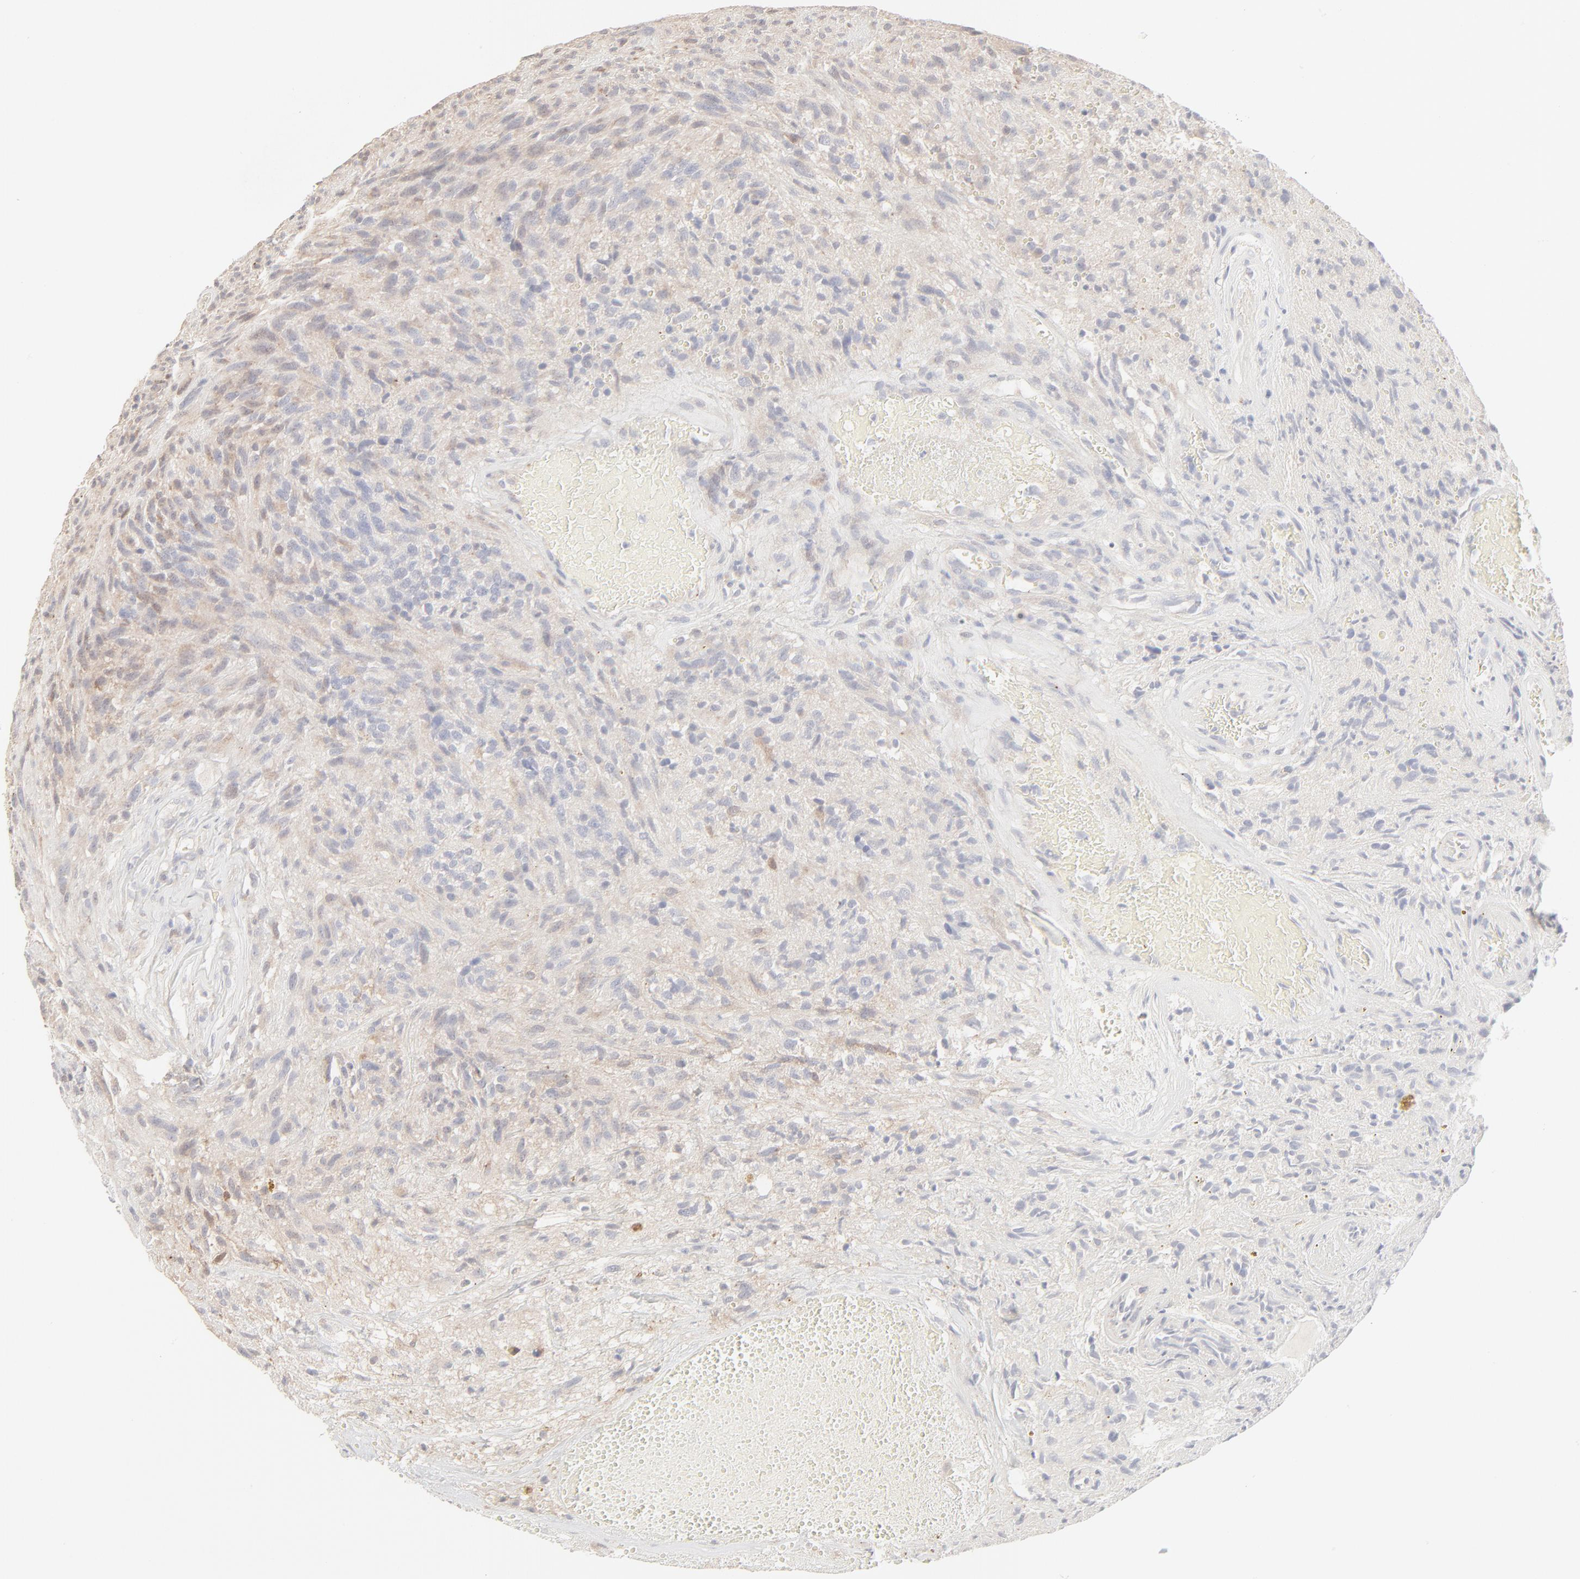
{"staining": {"intensity": "negative", "quantity": "none", "location": "none"}, "tissue": "glioma", "cell_type": "Tumor cells", "image_type": "cancer", "snomed": [{"axis": "morphology", "description": "Normal tissue, NOS"}, {"axis": "morphology", "description": "Glioma, malignant, High grade"}, {"axis": "topography", "description": "Cerebral cortex"}], "caption": "This is an immunohistochemistry image of glioma. There is no staining in tumor cells.", "gene": "LGALS2", "patient": {"sex": "male", "age": 75}}